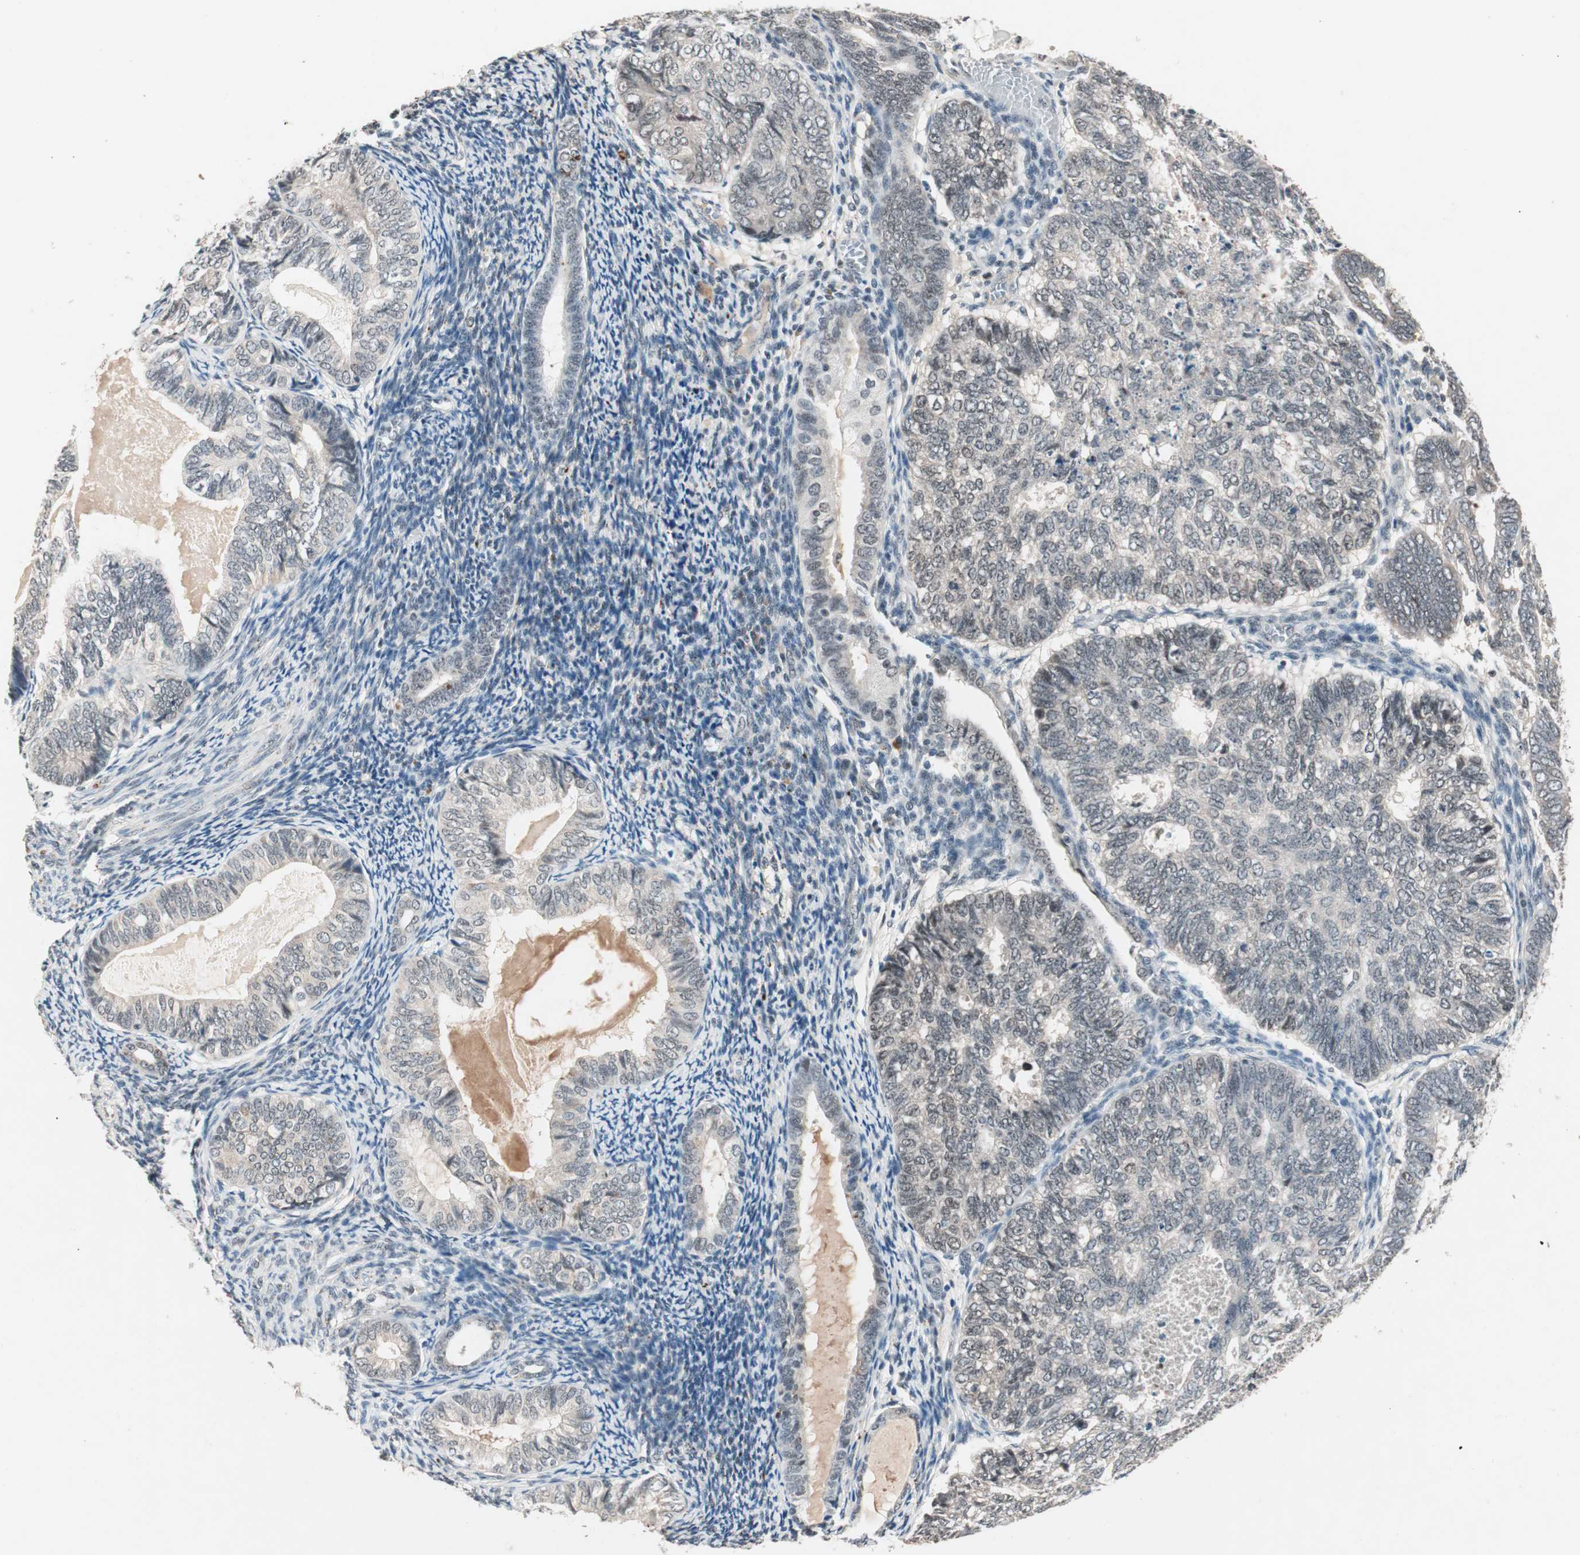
{"staining": {"intensity": "weak", "quantity": "25%-75%", "location": "nuclear"}, "tissue": "endometrial cancer", "cell_type": "Tumor cells", "image_type": "cancer", "snomed": [{"axis": "morphology", "description": "Adenocarcinoma, NOS"}, {"axis": "topography", "description": "Uterus"}], "caption": "DAB immunohistochemical staining of adenocarcinoma (endometrial) demonstrates weak nuclear protein positivity in approximately 25%-75% of tumor cells.", "gene": "NFRKB", "patient": {"sex": "female", "age": 60}}